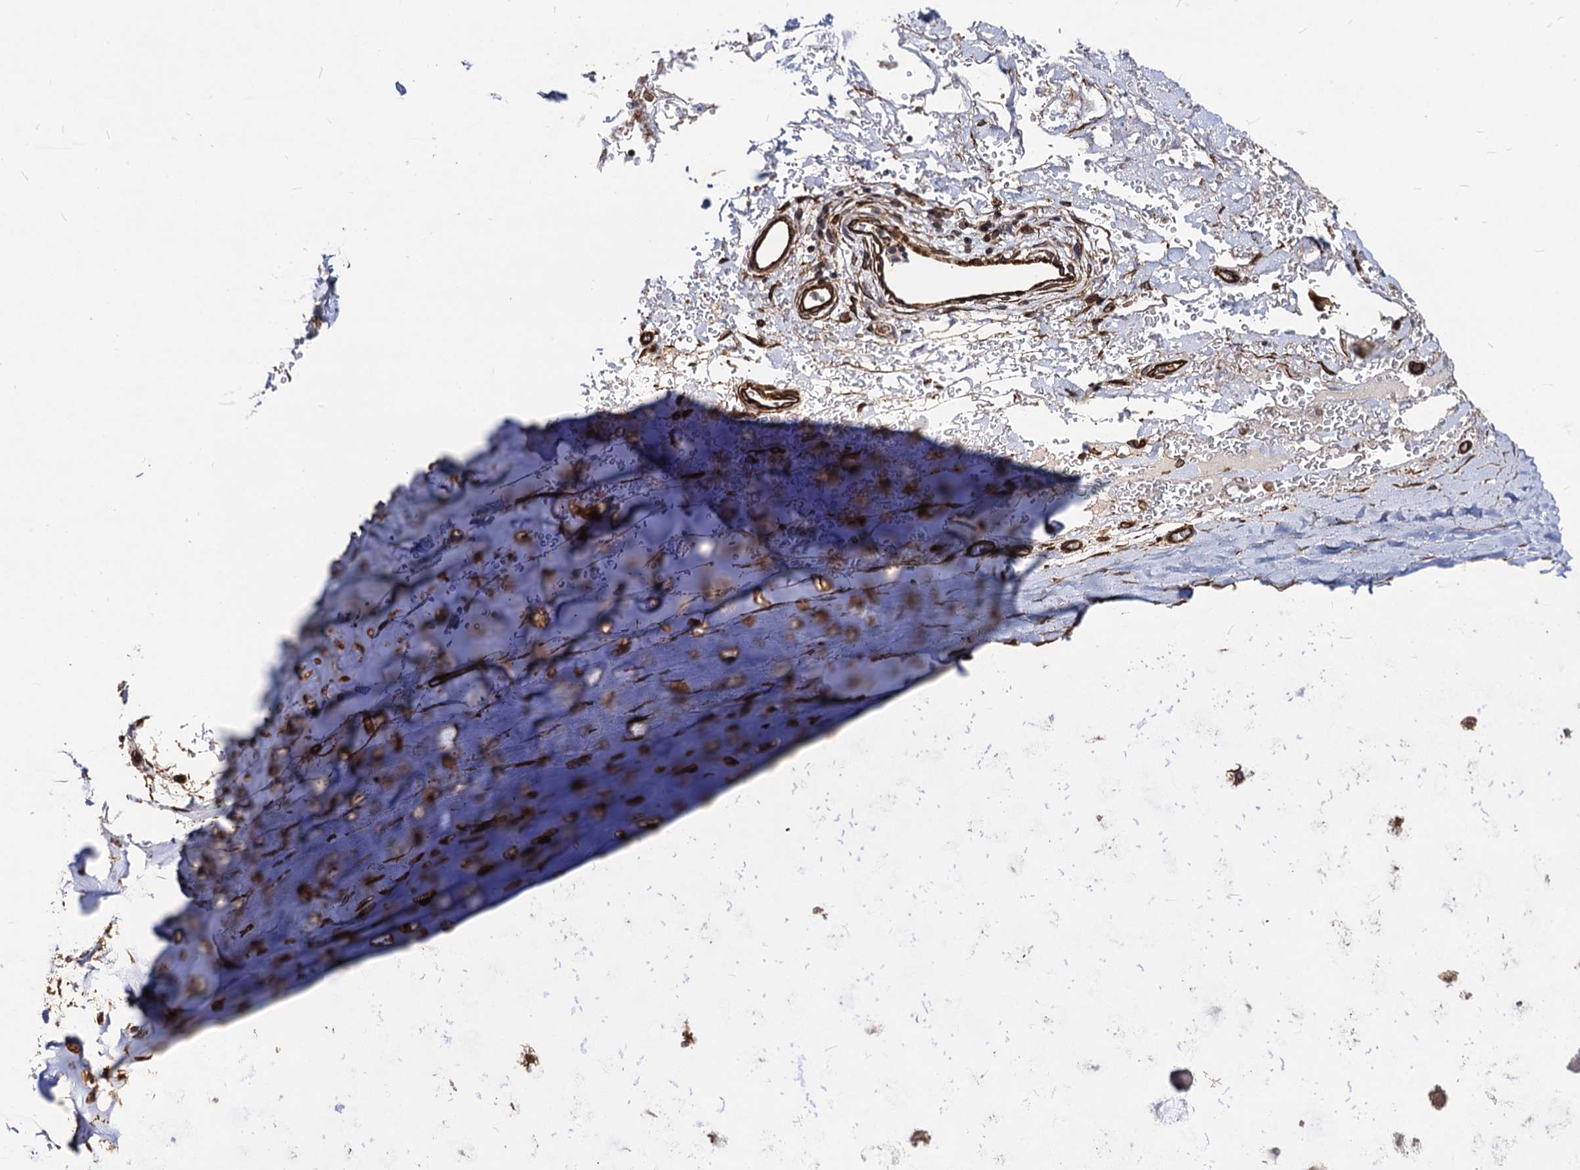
{"staining": {"intensity": "strong", "quantity": ">75%", "location": "cytoplasmic/membranous"}, "tissue": "adipose tissue", "cell_type": "Adipocytes", "image_type": "normal", "snomed": [{"axis": "morphology", "description": "Normal tissue, NOS"}, {"axis": "topography", "description": "Cartilage tissue"}], "caption": "Immunohistochemistry micrograph of normal adipose tissue: human adipose tissue stained using IHC displays high levels of strong protein expression localized specifically in the cytoplasmic/membranous of adipocytes, appearing as a cytoplasmic/membranous brown color.", "gene": "CIP2A", "patient": {"sex": "female", "age": 63}}